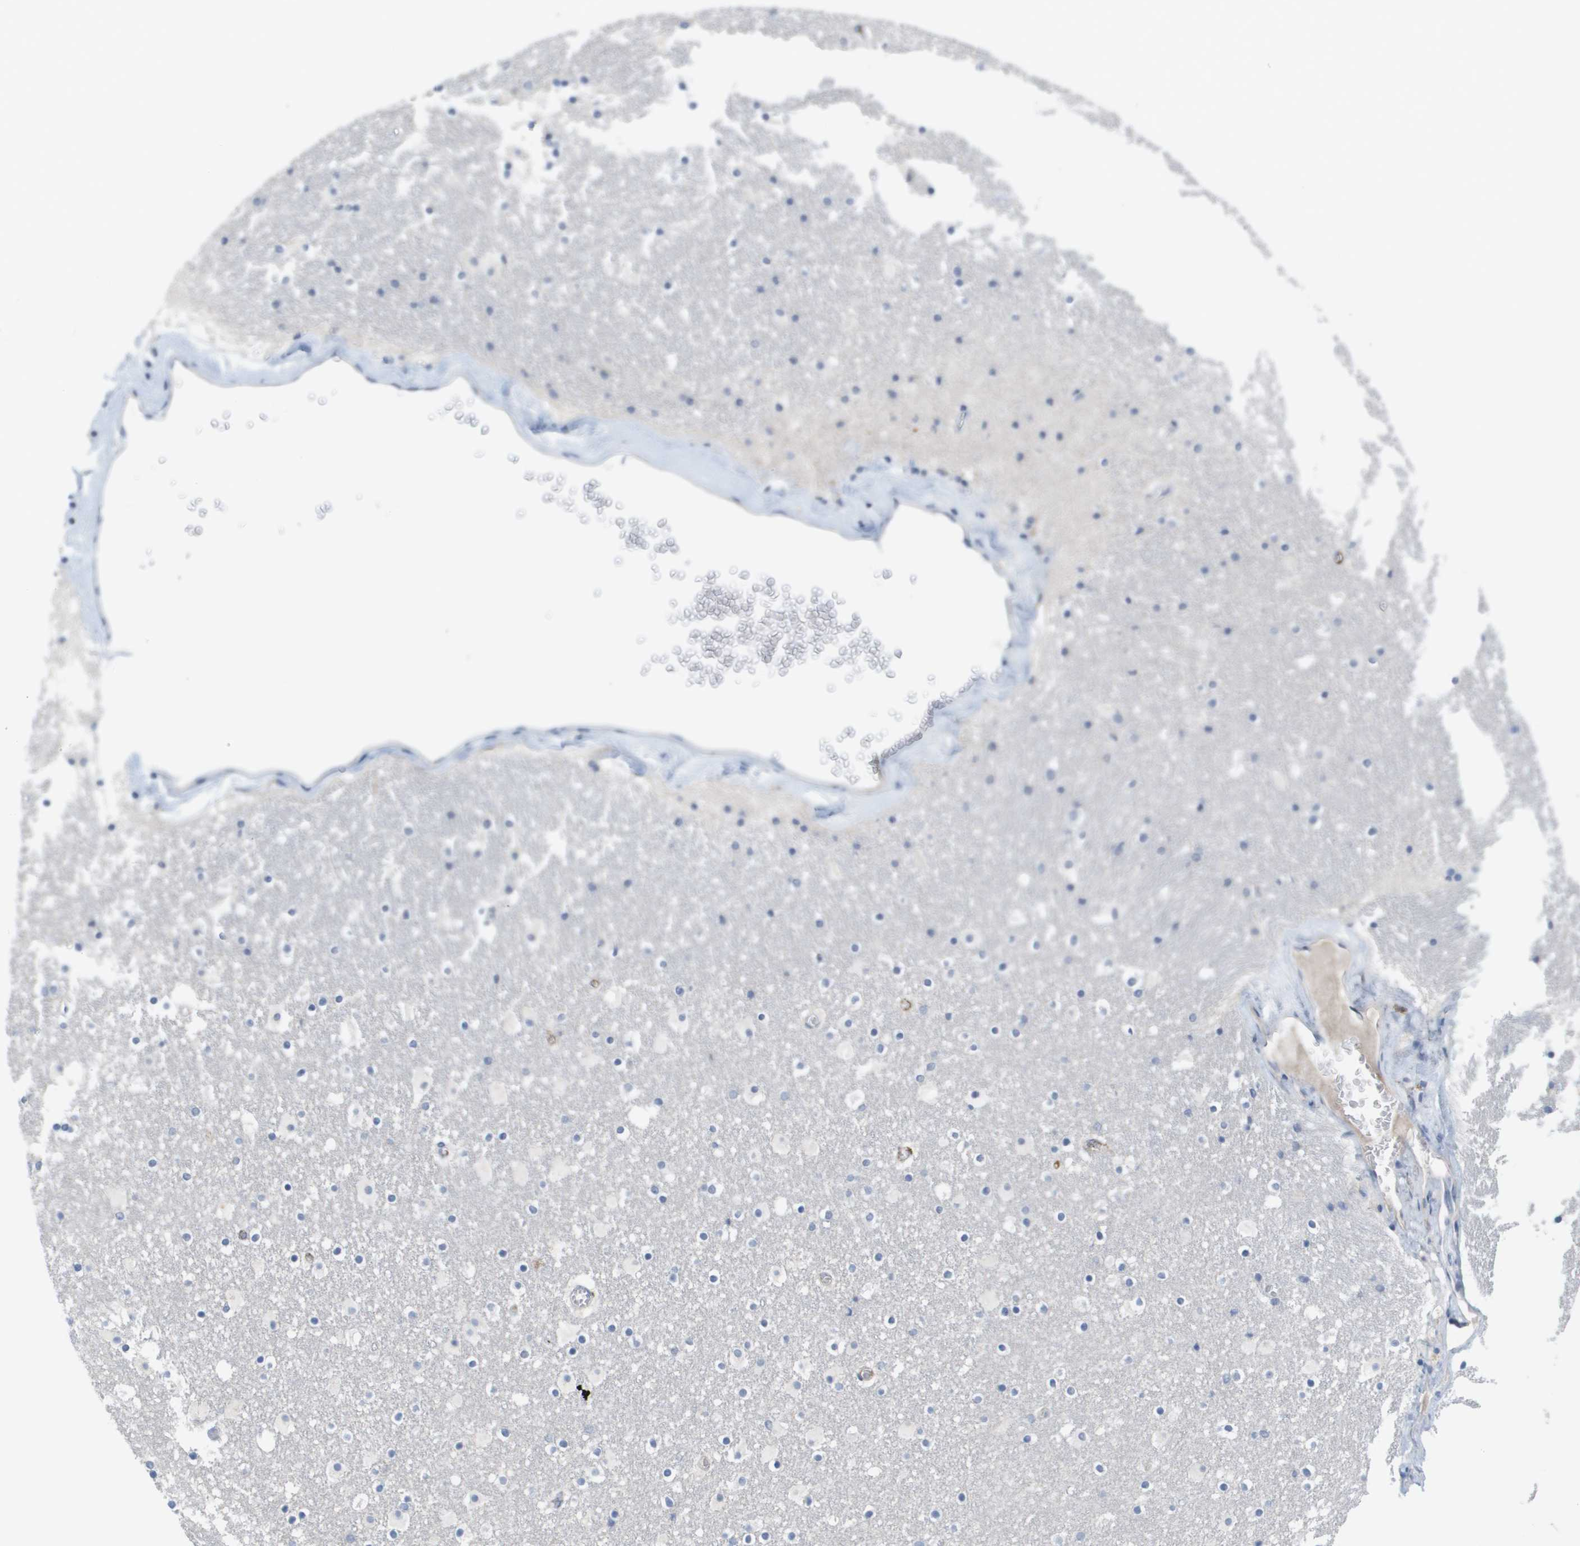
{"staining": {"intensity": "moderate", "quantity": "<25%", "location": "cytoplasmic/membranous"}, "tissue": "caudate", "cell_type": "Glial cells", "image_type": "normal", "snomed": [{"axis": "morphology", "description": "Normal tissue, NOS"}, {"axis": "topography", "description": "Lateral ventricle wall"}], "caption": "Immunohistochemical staining of normal human caudate reveals low levels of moderate cytoplasmic/membranous positivity in approximately <25% of glial cells.", "gene": "ANGPT2", "patient": {"sex": "male", "age": 45}}